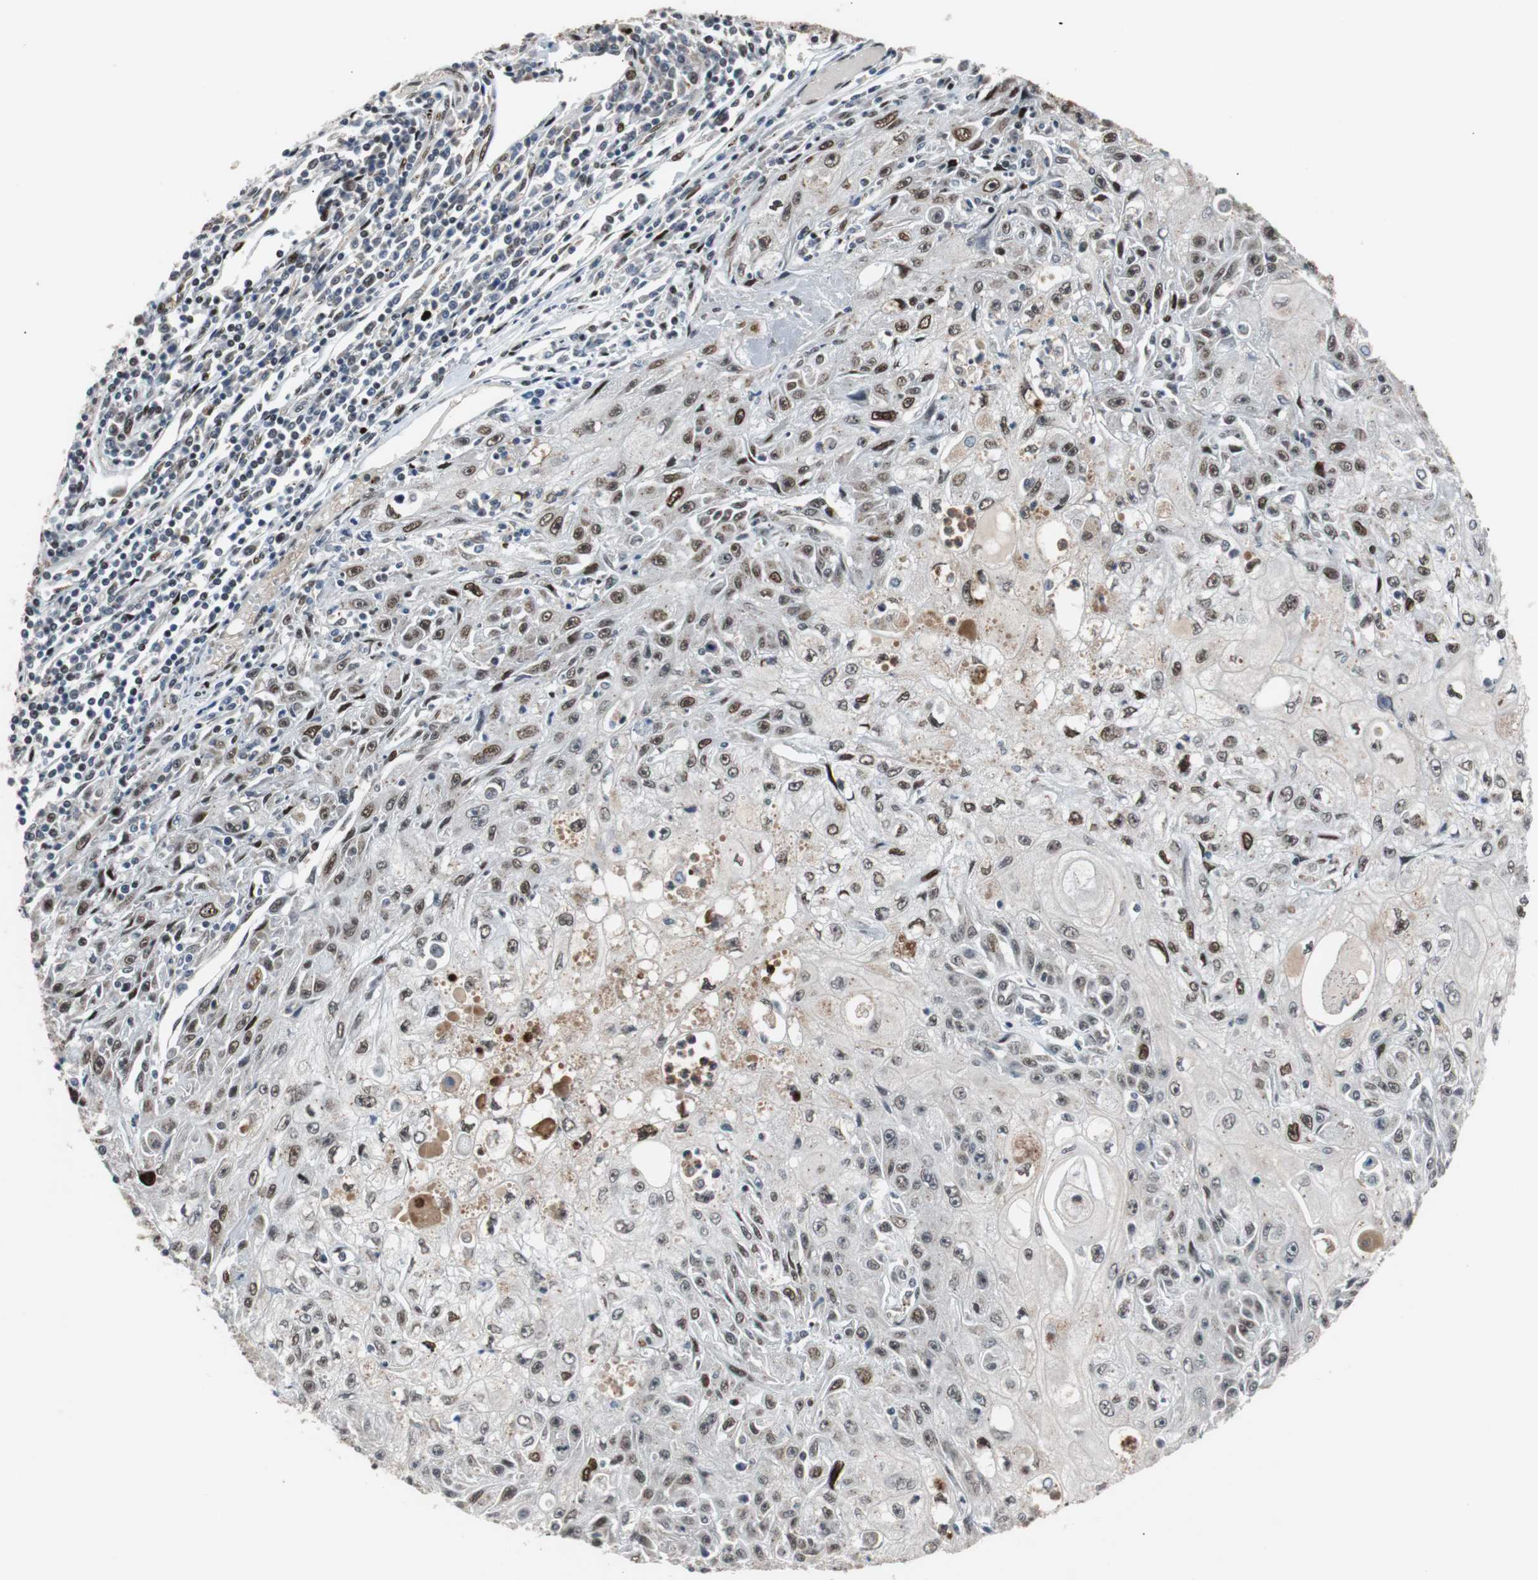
{"staining": {"intensity": "moderate", "quantity": "25%-75%", "location": "nuclear"}, "tissue": "skin cancer", "cell_type": "Tumor cells", "image_type": "cancer", "snomed": [{"axis": "morphology", "description": "Squamous cell carcinoma, NOS"}, {"axis": "topography", "description": "Skin"}], "caption": "Immunohistochemistry photomicrograph of neoplastic tissue: skin cancer (squamous cell carcinoma) stained using immunohistochemistry displays medium levels of moderate protein expression localized specifically in the nuclear of tumor cells, appearing as a nuclear brown color.", "gene": "NBL1", "patient": {"sex": "male", "age": 75}}